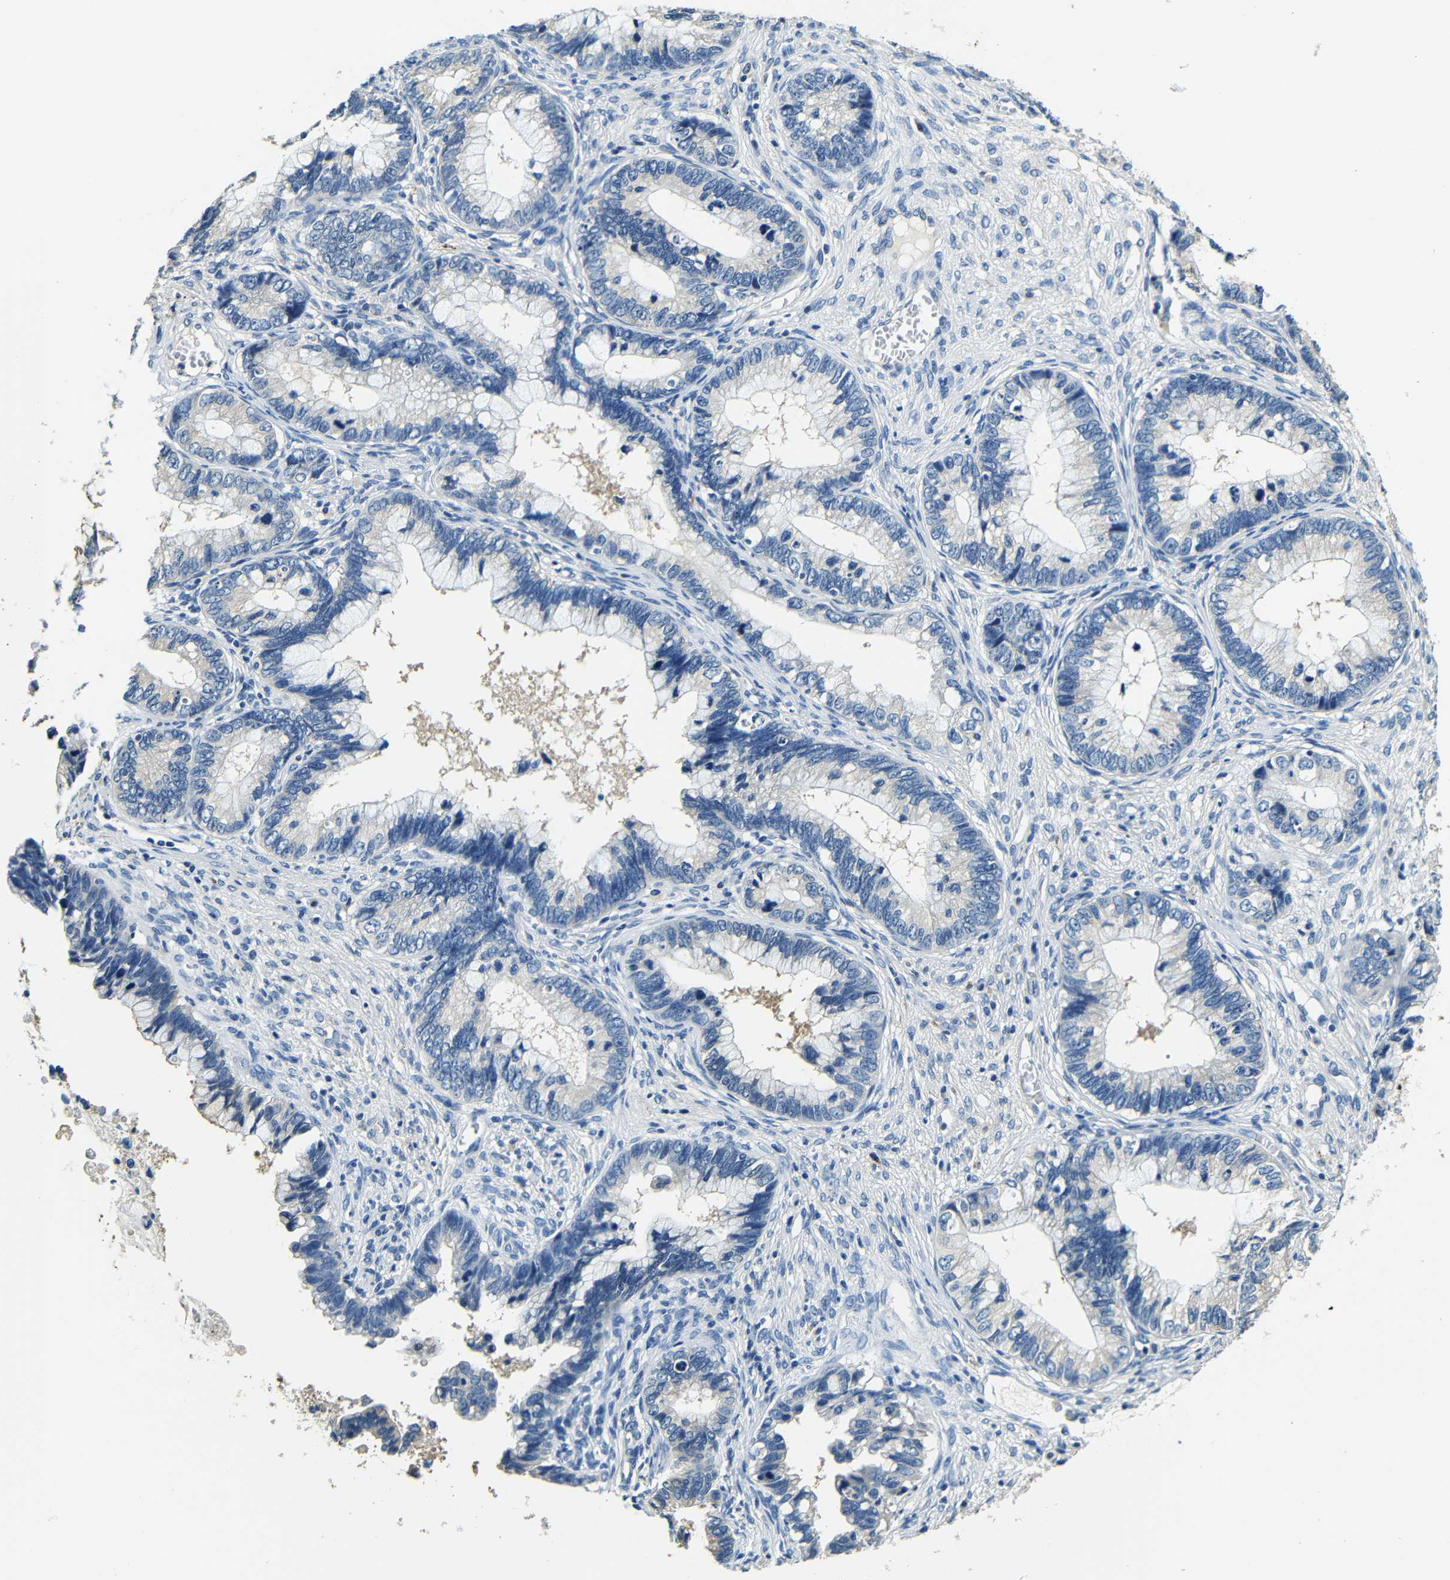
{"staining": {"intensity": "weak", "quantity": "25%-75%", "location": "cytoplasmic/membranous"}, "tissue": "cervical cancer", "cell_type": "Tumor cells", "image_type": "cancer", "snomed": [{"axis": "morphology", "description": "Adenocarcinoma, NOS"}, {"axis": "topography", "description": "Cervix"}], "caption": "Immunohistochemistry (DAB (3,3'-diaminobenzidine)) staining of cervical cancer (adenocarcinoma) exhibits weak cytoplasmic/membranous protein positivity in approximately 25%-75% of tumor cells.", "gene": "FMO5", "patient": {"sex": "female", "age": 44}}